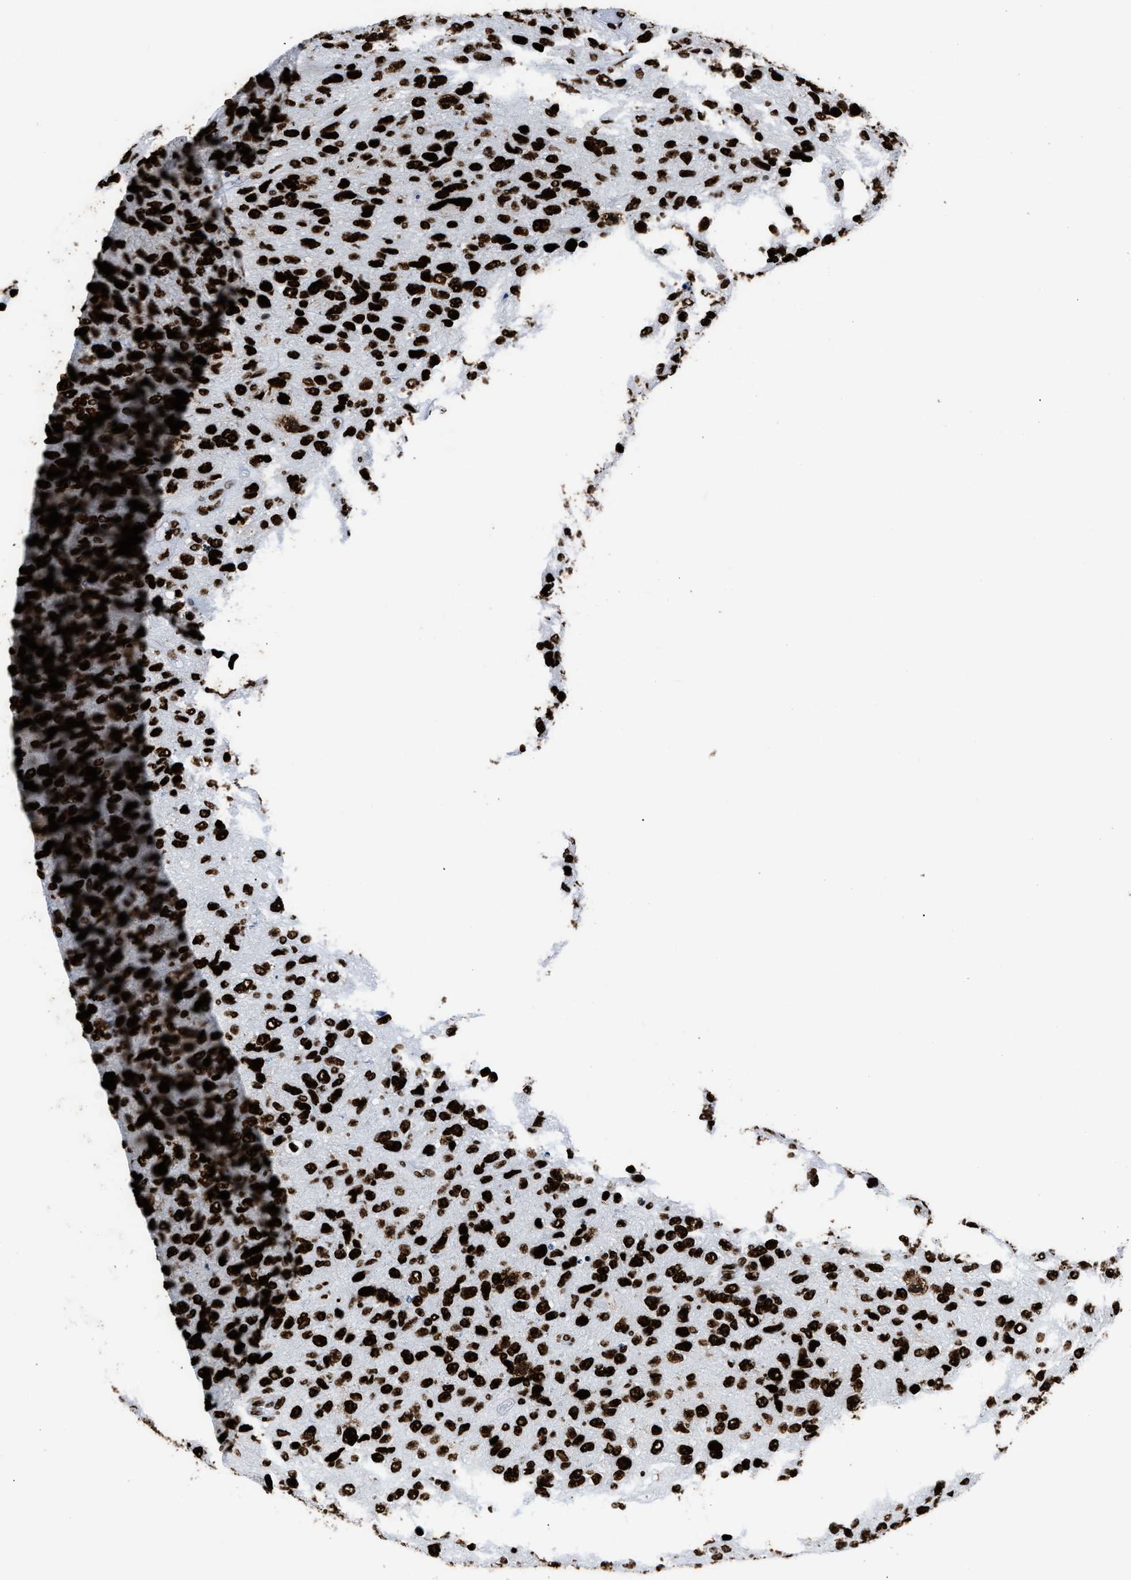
{"staining": {"intensity": "strong", "quantity": ">75%", "location": "nuclear"}, "tissue": "glioma", "cell_type": "Tumor cells", "image_type": "cancer", "snomed": [{"axis": "morphology", "description": "Glioma, malignant, High grade"}, {"axis": "topography", "description": "Brain"}], "caption": "Tumor cells exhibit high levels of strong nuclear expression in about >75% of cells in glioma.", "gene": "HNRNPM", "patient": {"sex": "female", "age": 58}}